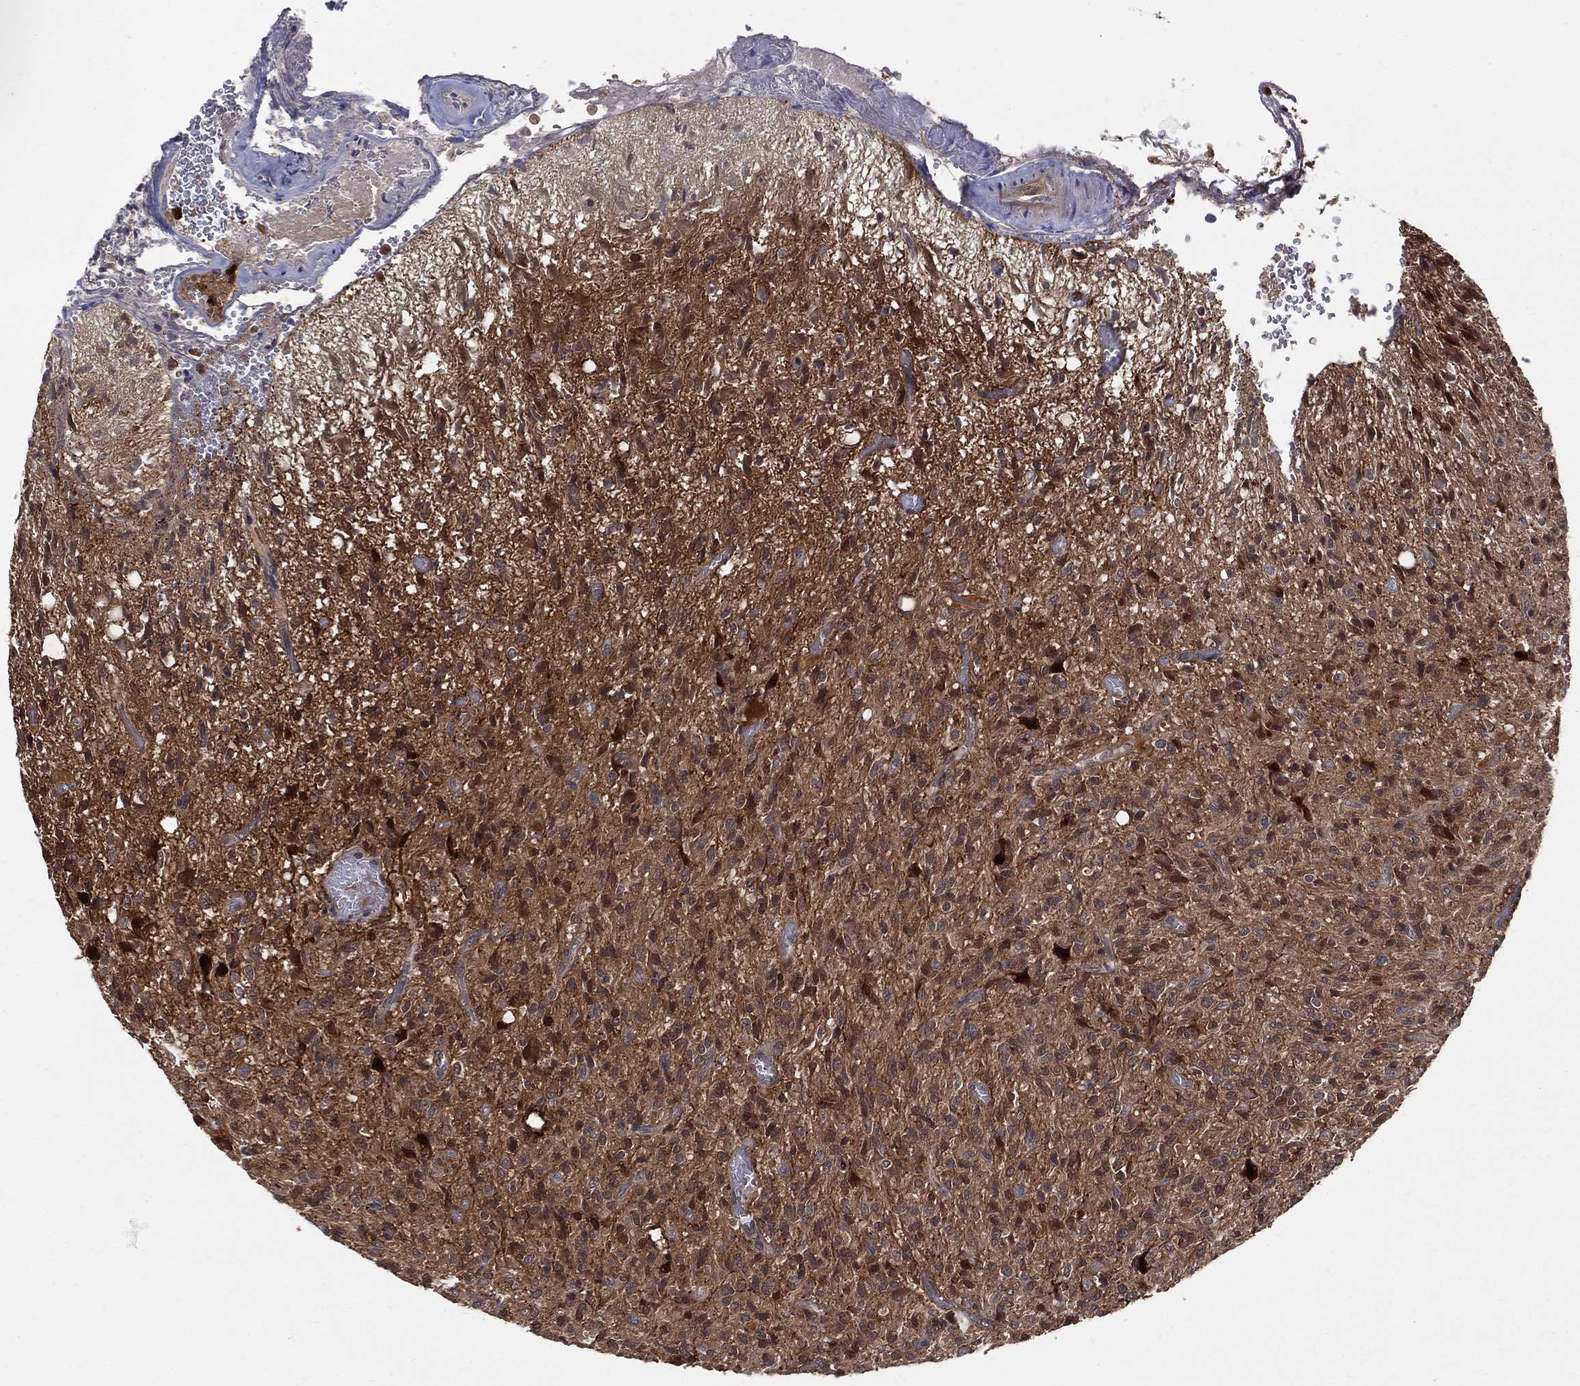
{"staining": {"intensity": "moderate", "quantity": "25%-75%", "location": "cytoplasmic/membranous,nuclear"}, "tissue": "glioma", "cell_type": "Tumor cells", "image_type": "cancer", "snomed": [{"axis": "morphology", "description": "Glioma, malignant, High grade"}, {"axis": "topography", "description": "Brain"}], "caption": "Approximately 25%-75% of tumor cells in glioma exhibit moderate cytoplasmic/membranous and nuclear protein staining as visualized by brown immunohistochemical staining.", "gene": "ENO1", "patient": {"sex": "male", "age": 64}}